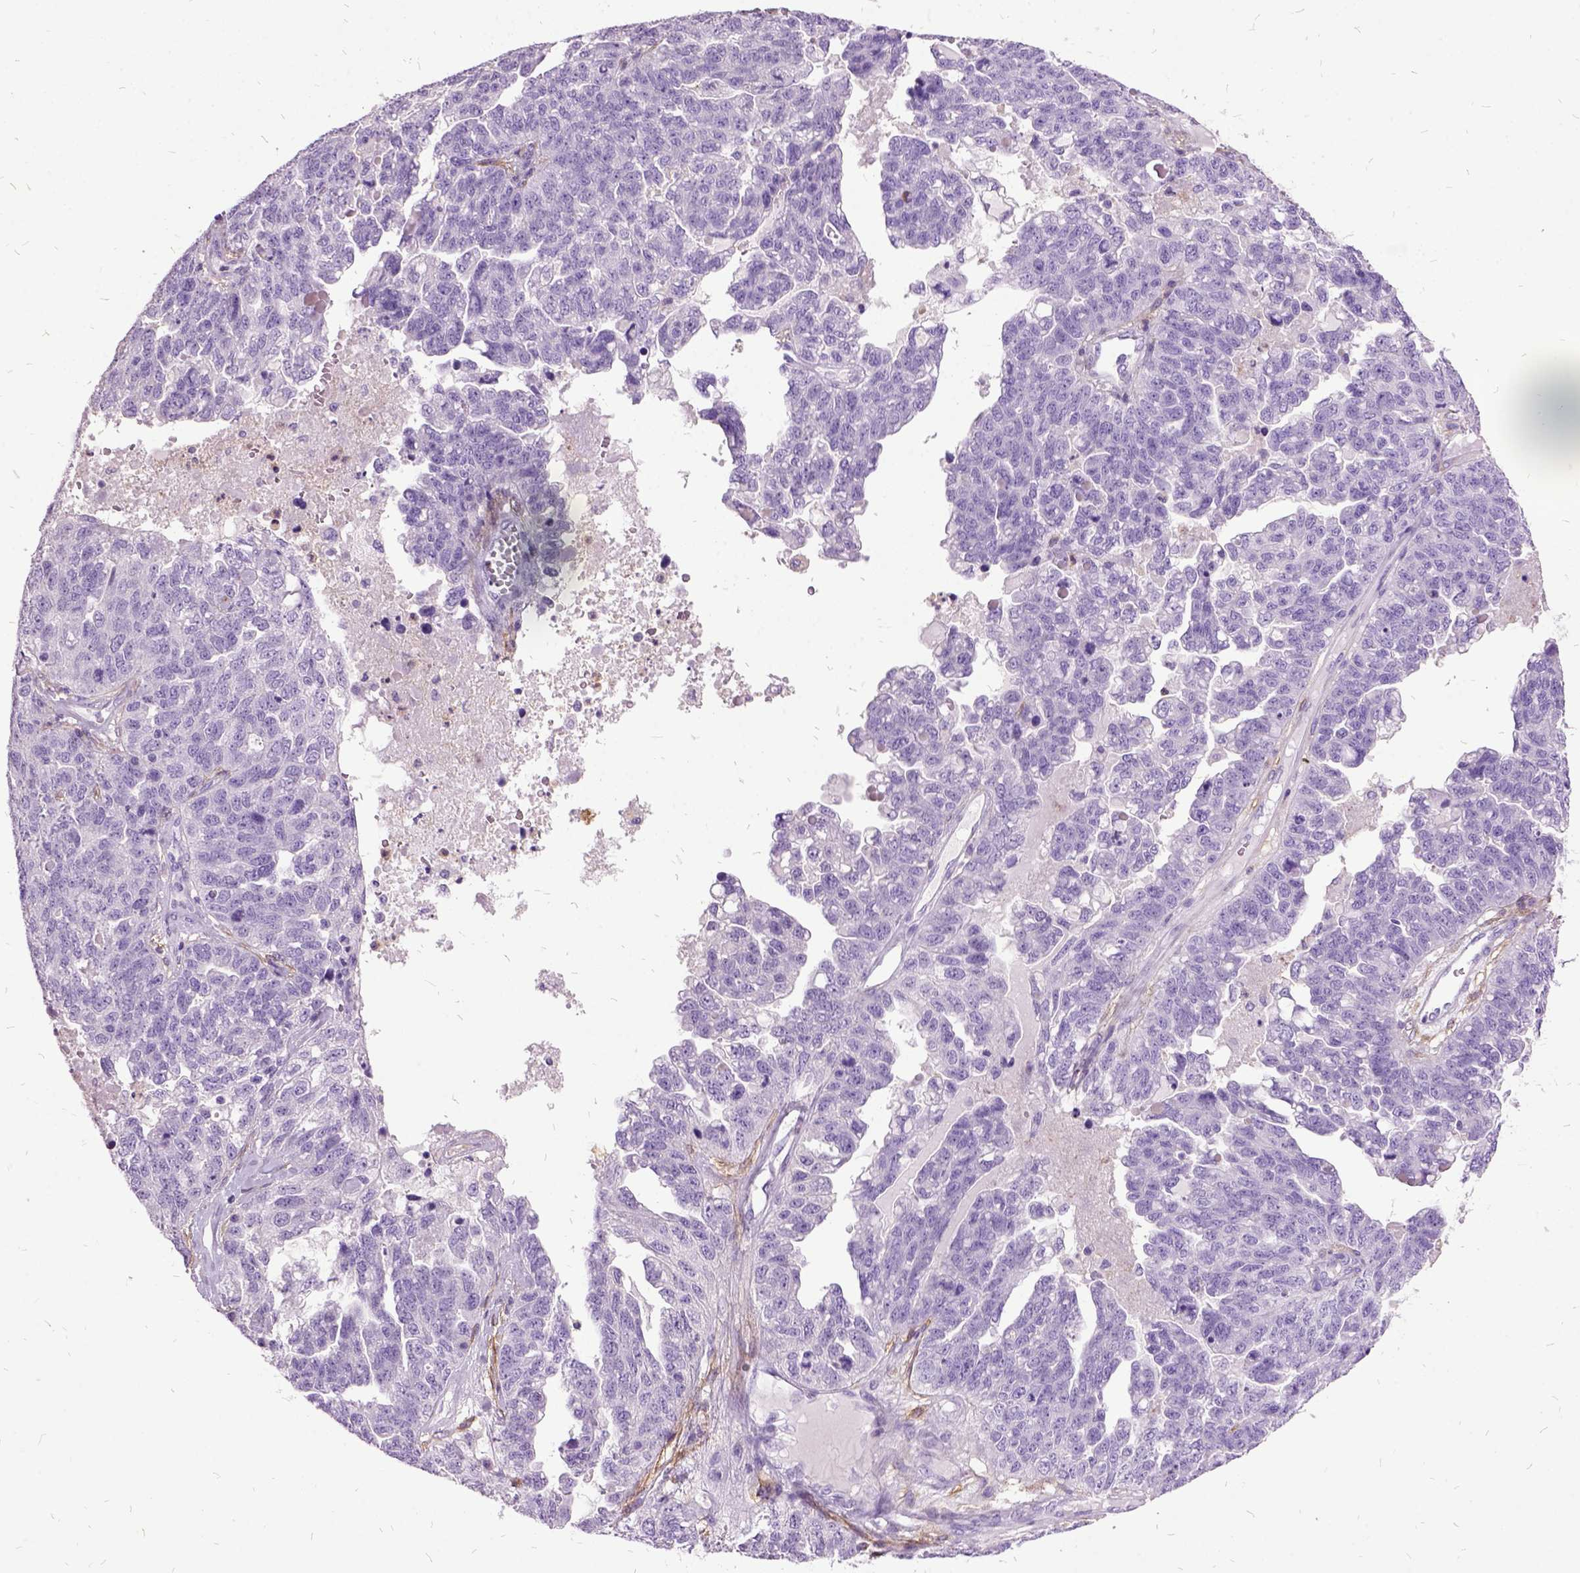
{"staining": {"intensity": "negative", "quantity": "none", "location": "none"}, "tissue": "ovarian cancer", "cell_type": "Tumor cells", "image_type": "cancer", "snomed": [{"axis": "morphology", "description": "Cystadenocarcinoma, serous, NOS"}, {"axis": "topography", "description": "Ovary"}], "caption": "Immunohistochemistry histopathology image of ovarian cancer (serous cystadenocarcinoma) stained for a protein (brown), which displays no staining in tumor cells.", "gene": "MME", "patient": {"sex": "female", "age": 71}}